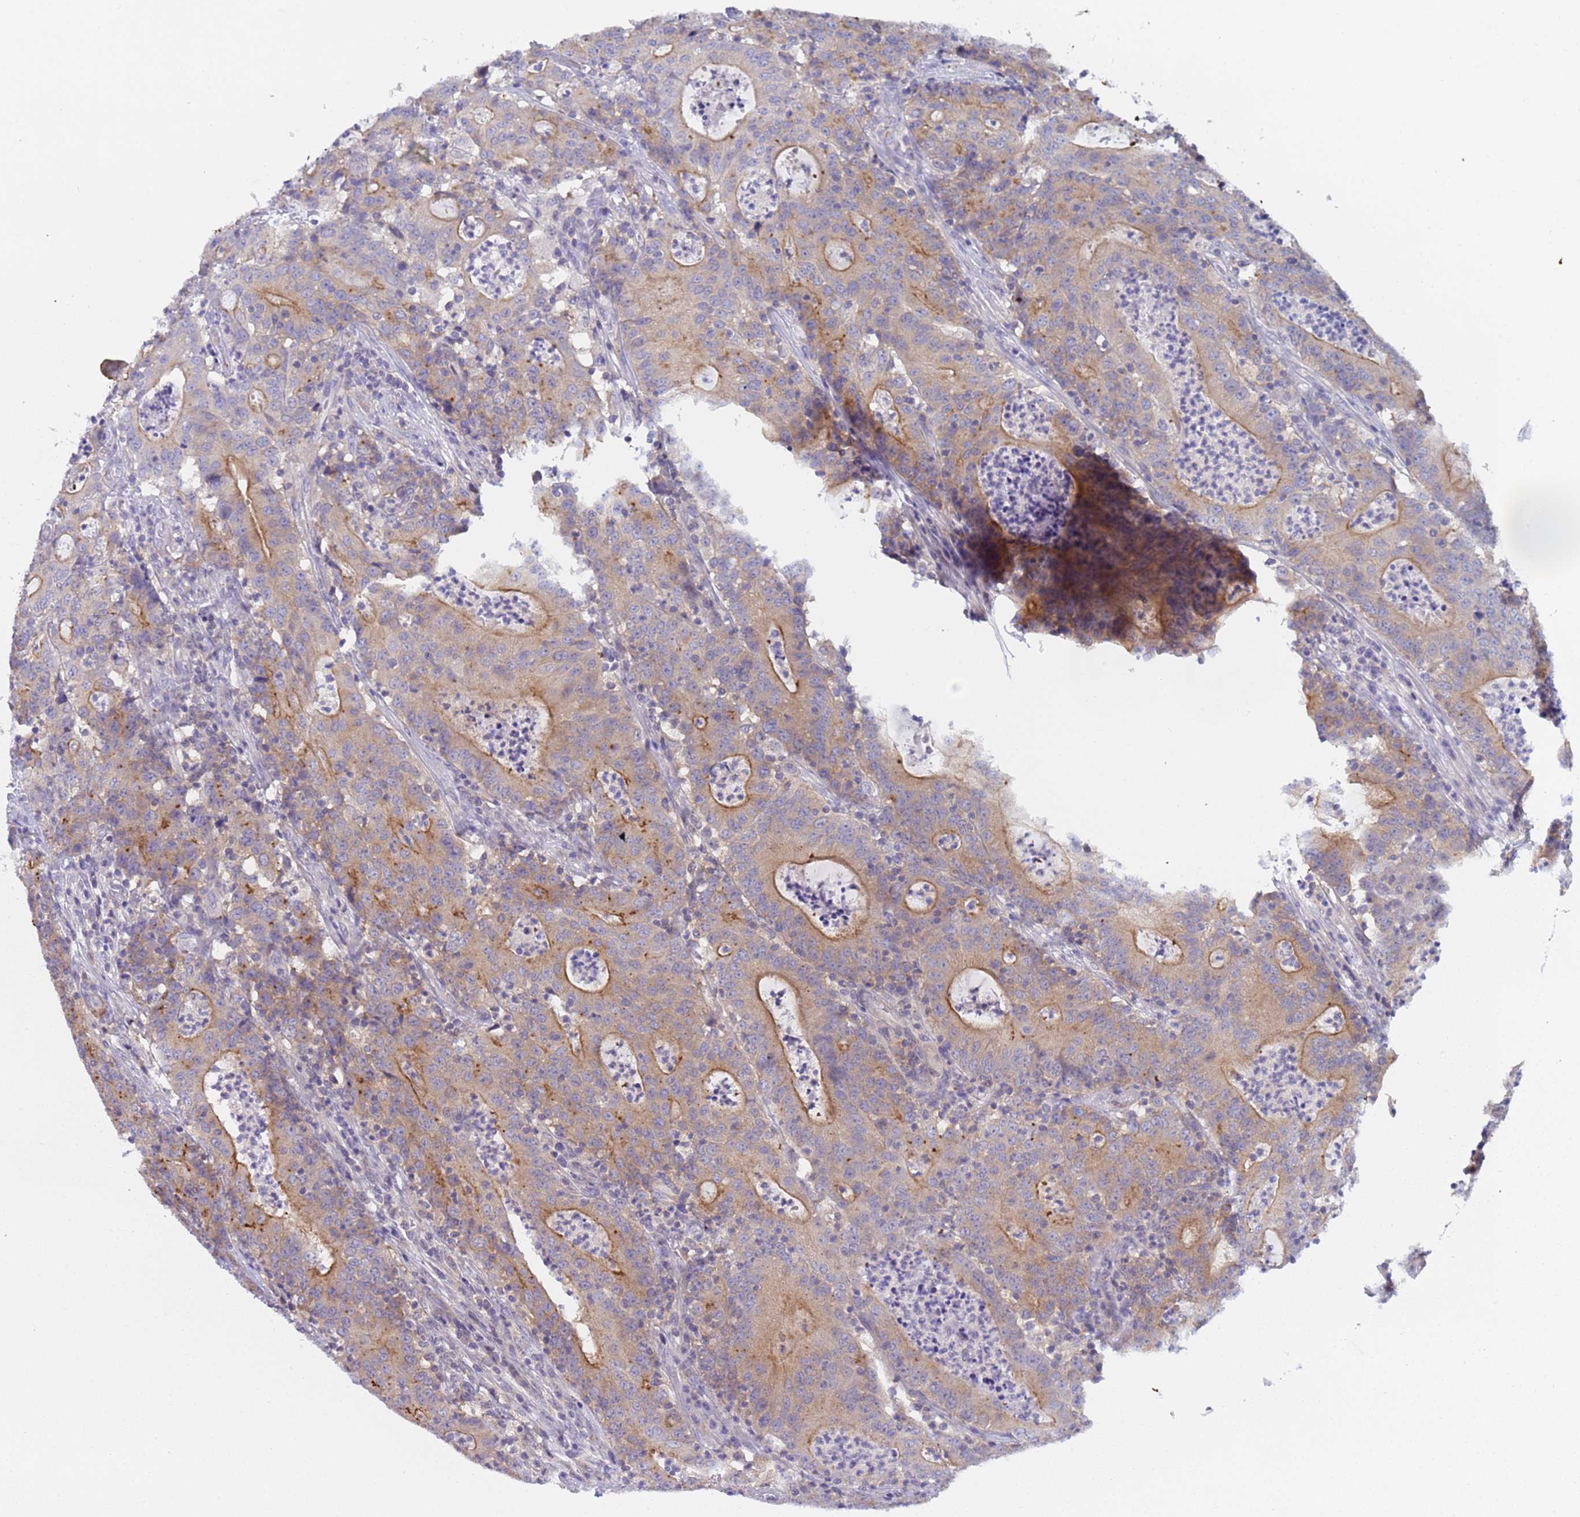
{"staining": {"intensity": "moderate", "quantity": "25%-75%", "location": "cytoplasmic/membranous"}, "tissue": "colorectal cancer", "cell_type": "Tumor cells", "image_type": "cancer", "snomed": [{"axis": "morphology", "description": "Adenocarcinoma, NOS"}, {"axis": "topography", "description": "Colon"}], "caption": "The photomicrograph reveals staining of adenocarcinoma (colorectal), revealing moderate cytoplasmic/membranous protein expression (brown color) within tumor cells.", "gene": "CAPN7", "patient": {"sex": "male", "age": 83}}